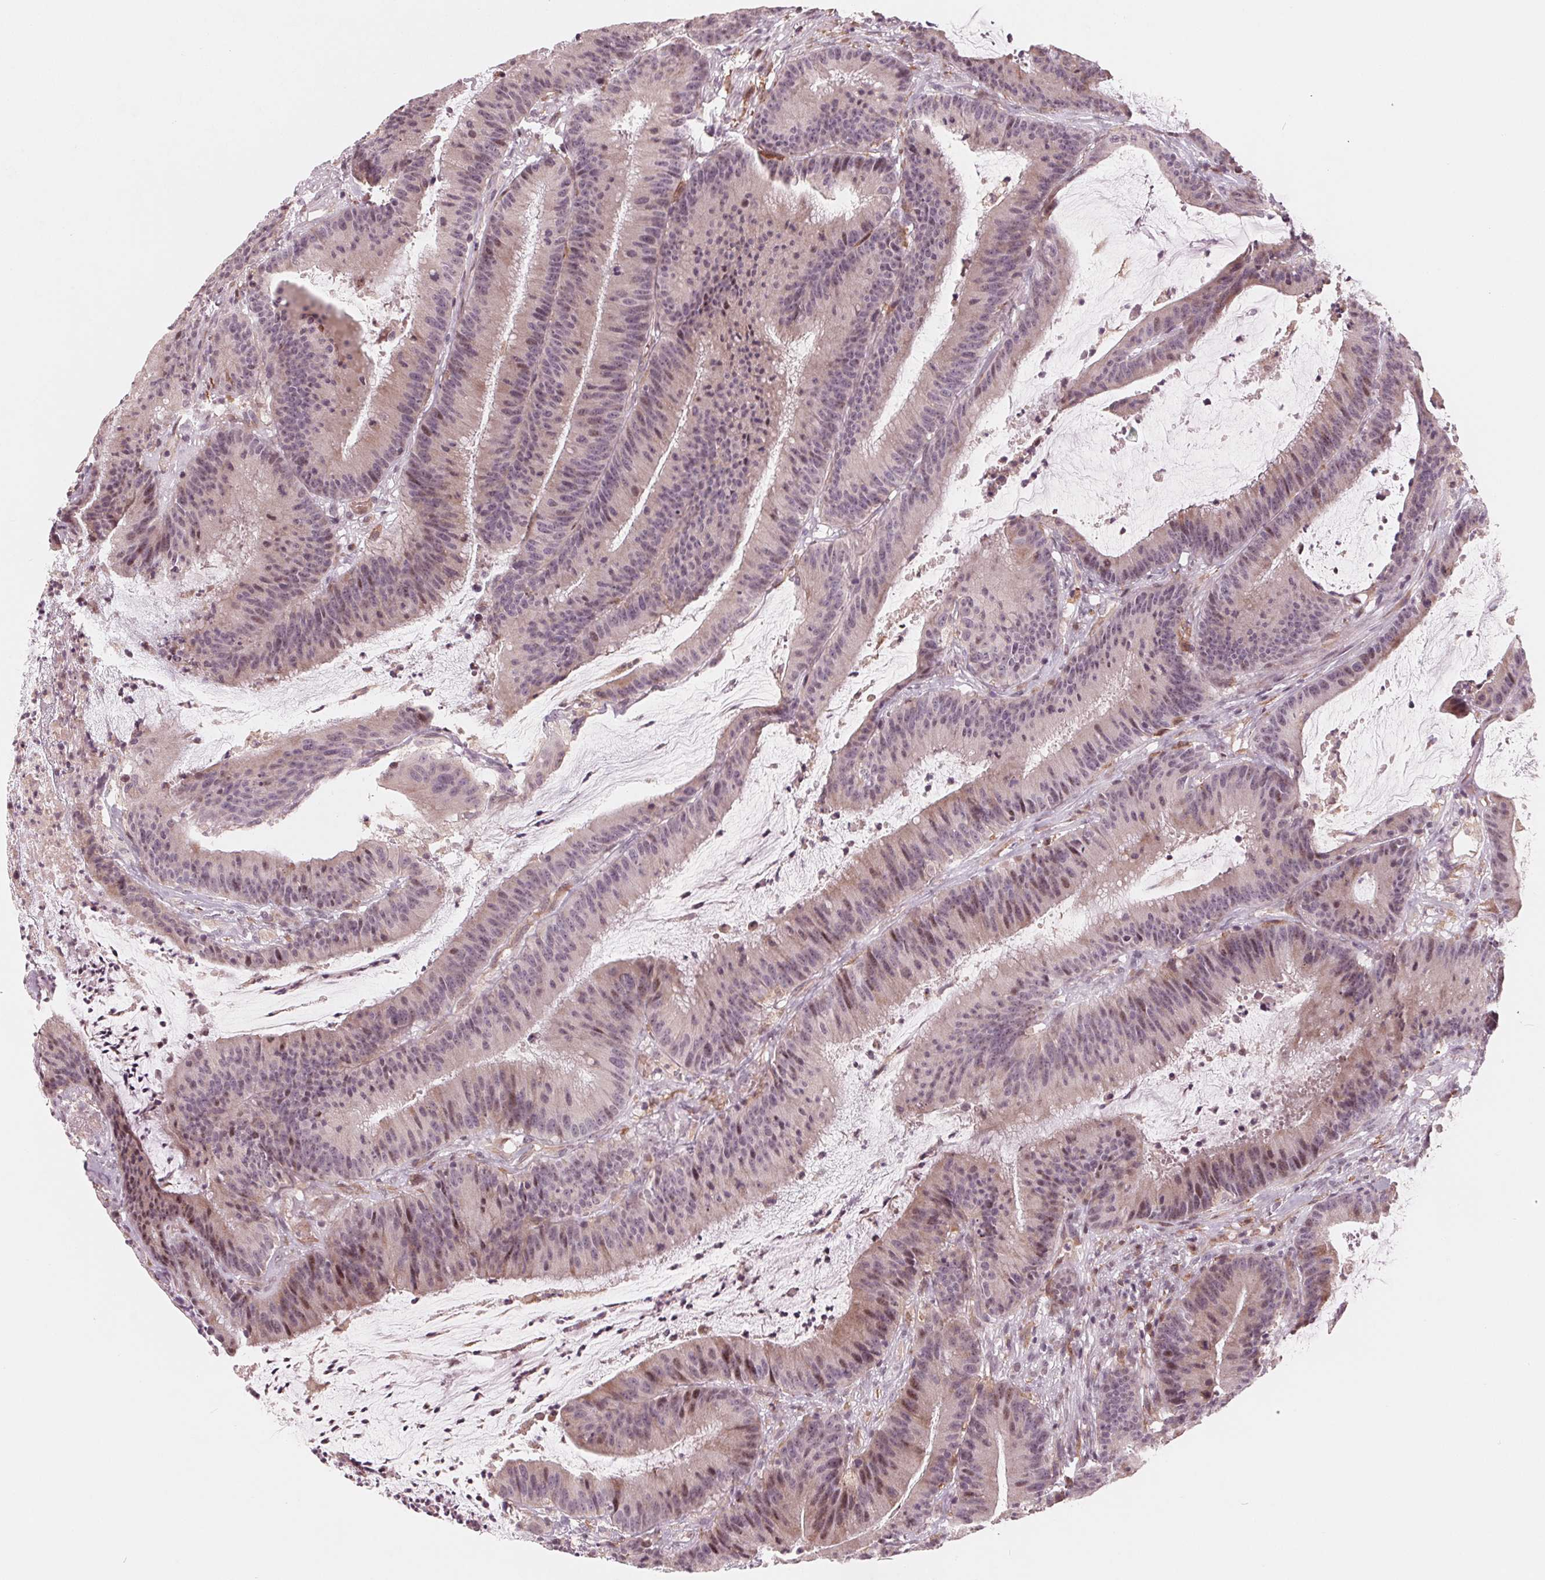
{"staining": {"intensity": "weak", "quantity": "<25%", "location": "cytoplasmic/membranous,nuclear"}, "tissue": "colorectal cancer", "cell_type": "Tumor cells", "image_type": "cancer", "snomed": [{"axis": "morphology", "description": "Adenocarcinoma, NOS"}, {"axis": "topography", "description": "Colon"}], "caption": "A photomicrograph of human colorectal cancer (adenocarcinoma) is negative for staining in tumor cells.", "gene": "IL9R", "patient": {"sex": "female", "age": 78}}